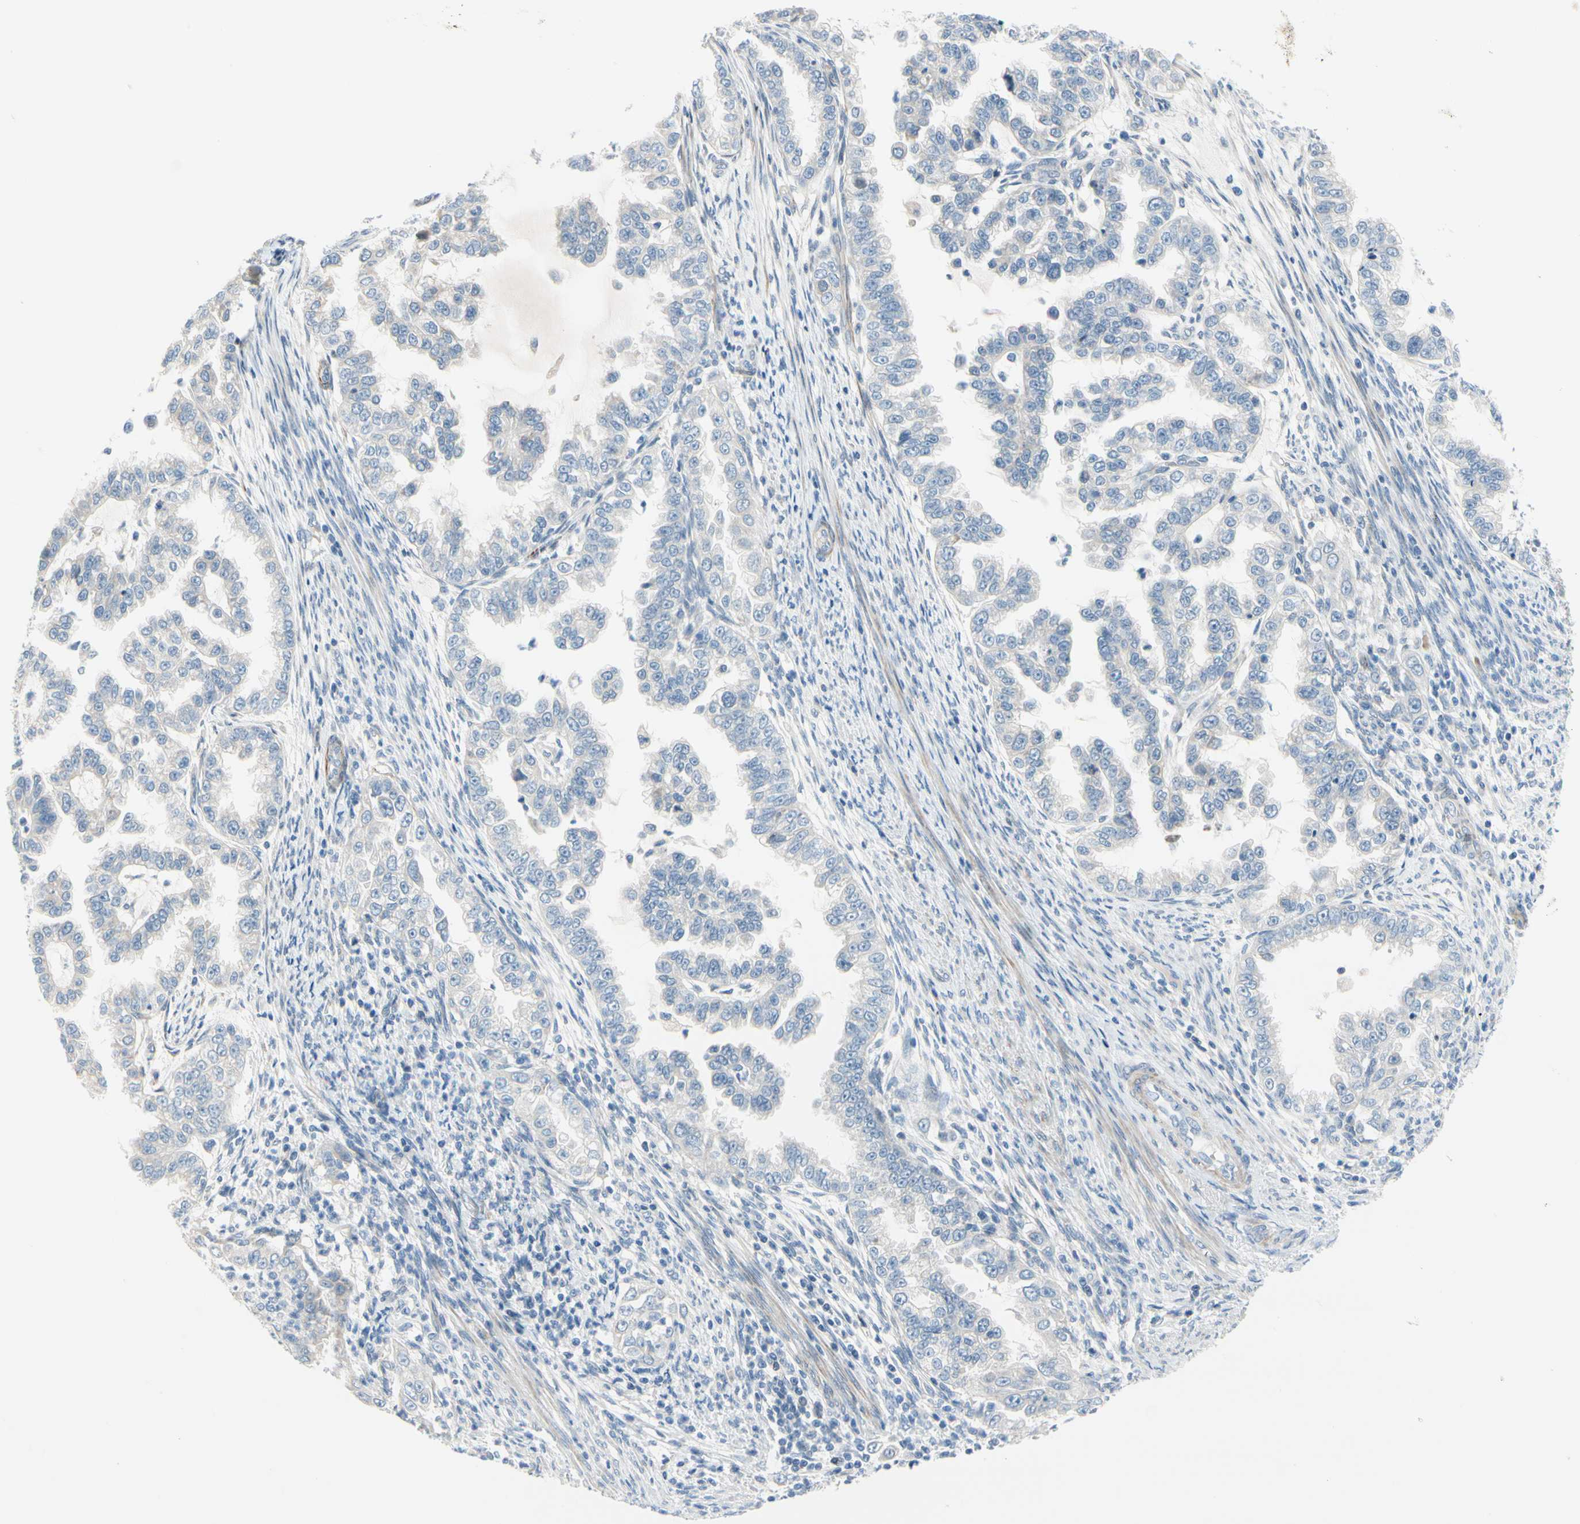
{"staining": {"intensity": "negative", "quantity": "none", "location": "none"}, "tissue": "endometrial cancer", "cell_type": "Tumor cells", "image_type": "cancer", "snomed": [{"axis": "morphology", "description": "Adenocarcinoma, NOS"}, {"axis": "topography", "description": "Endometrium"}], "caption": "Immunohistochemistry (IHC) image of human adenocarcinoma (endometrial) stained for a protein (brown), which reveals no positivity in tumor cells.", "gene": "FCER2", "patient": {"sex": "female", "age": 85}}